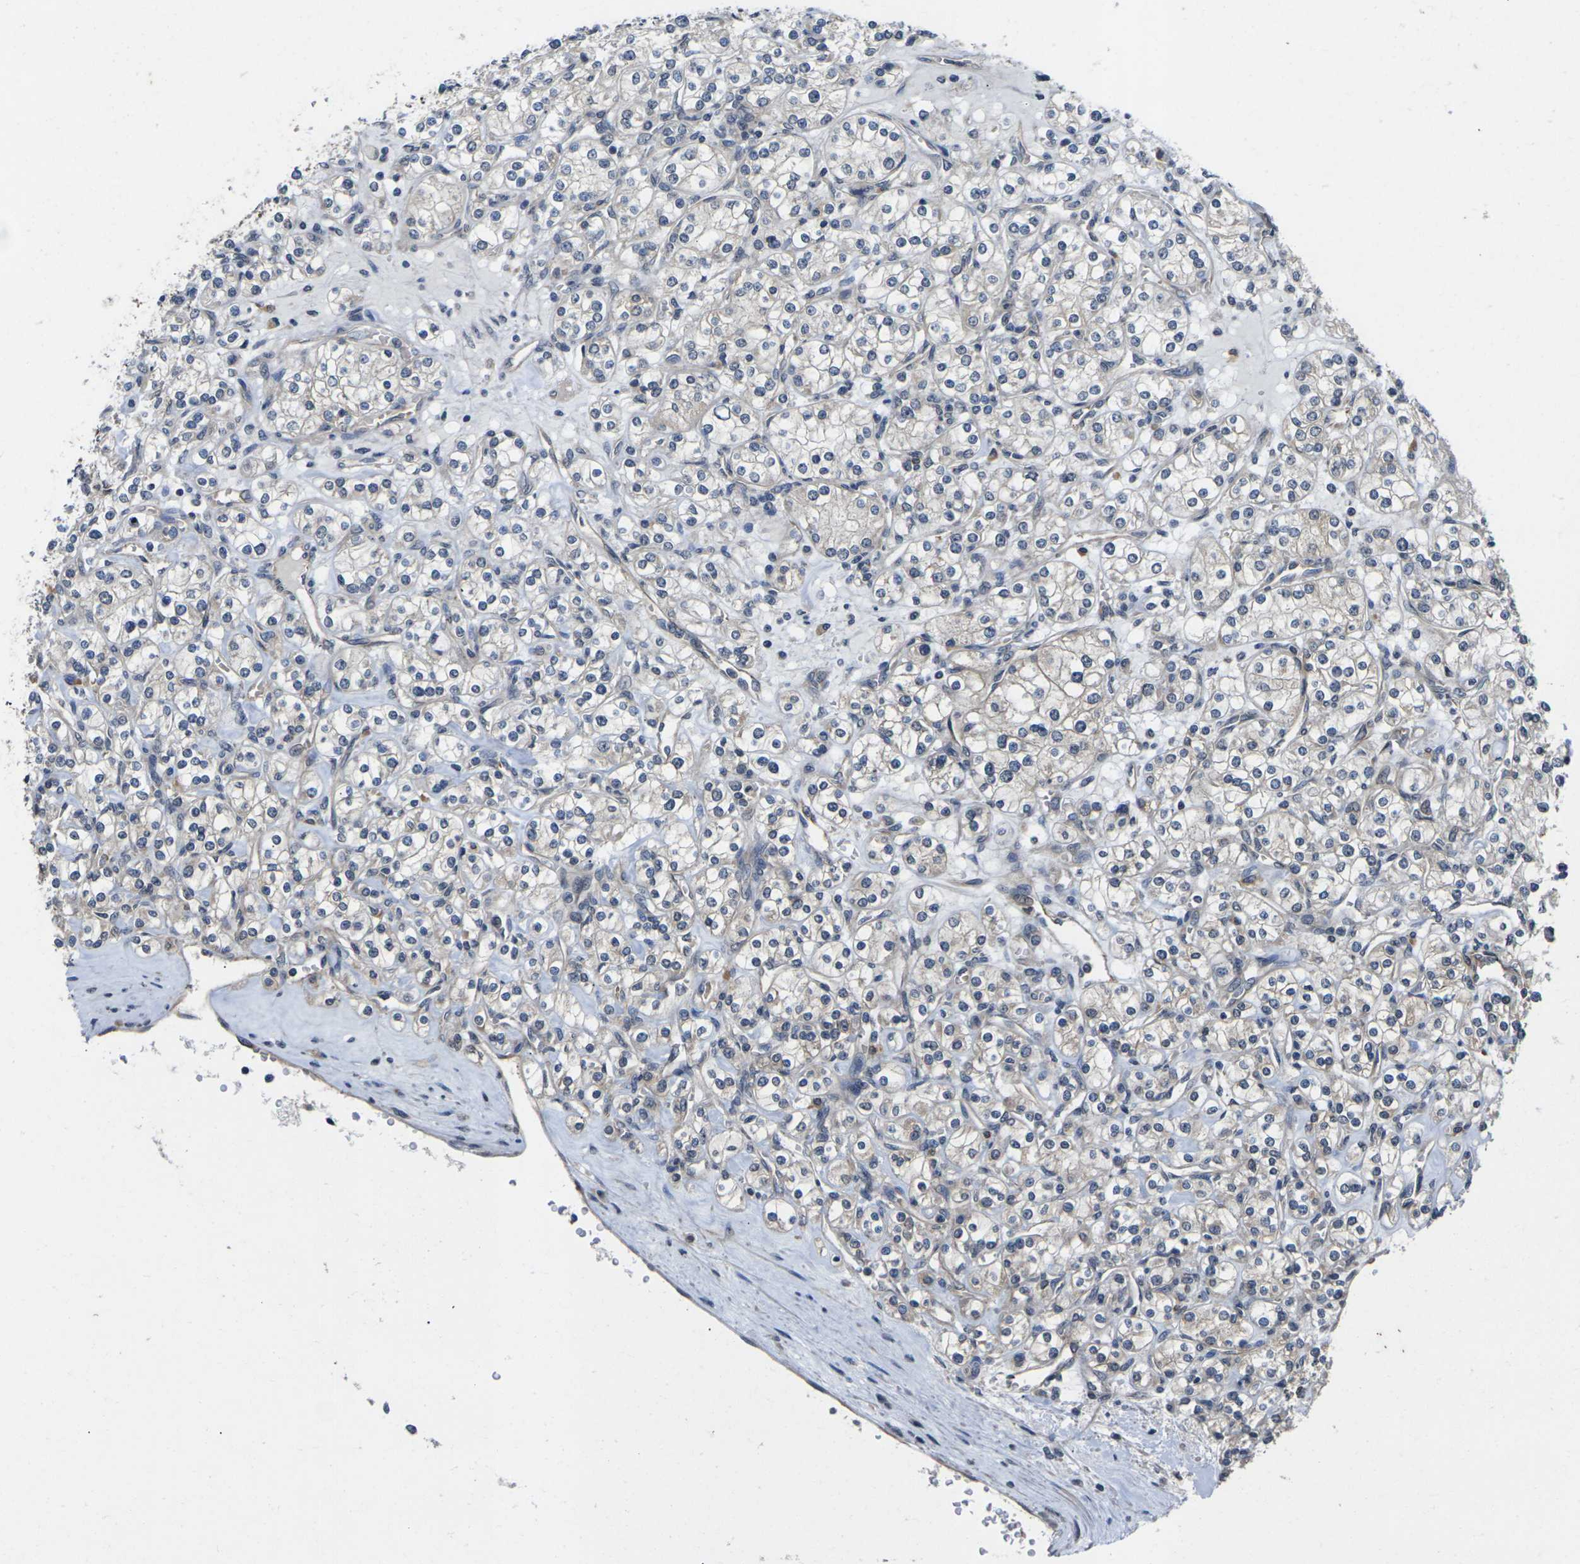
{"staining": {"intensity": "weak", "quantity": ">75%", "location": "cytoplasmic/membranous"}, "tissue": "renal cancer", "cell_type": "Tumor cells", "image_type": "cancer", "snomed": [{"axis": "morphology", "description": "Adenocarcinoma, NOS"}, {"axis": "topography", "description": "Kidney"}], "caption": "Immunohistochemistry of human adenocarcinoma (renal) demonstrates low levels of weak cytoplasmic/membranous positivity in about >75% of tumor cells.", "gene": "DKK2", "patient": {"sex": "male", "age": 77}}